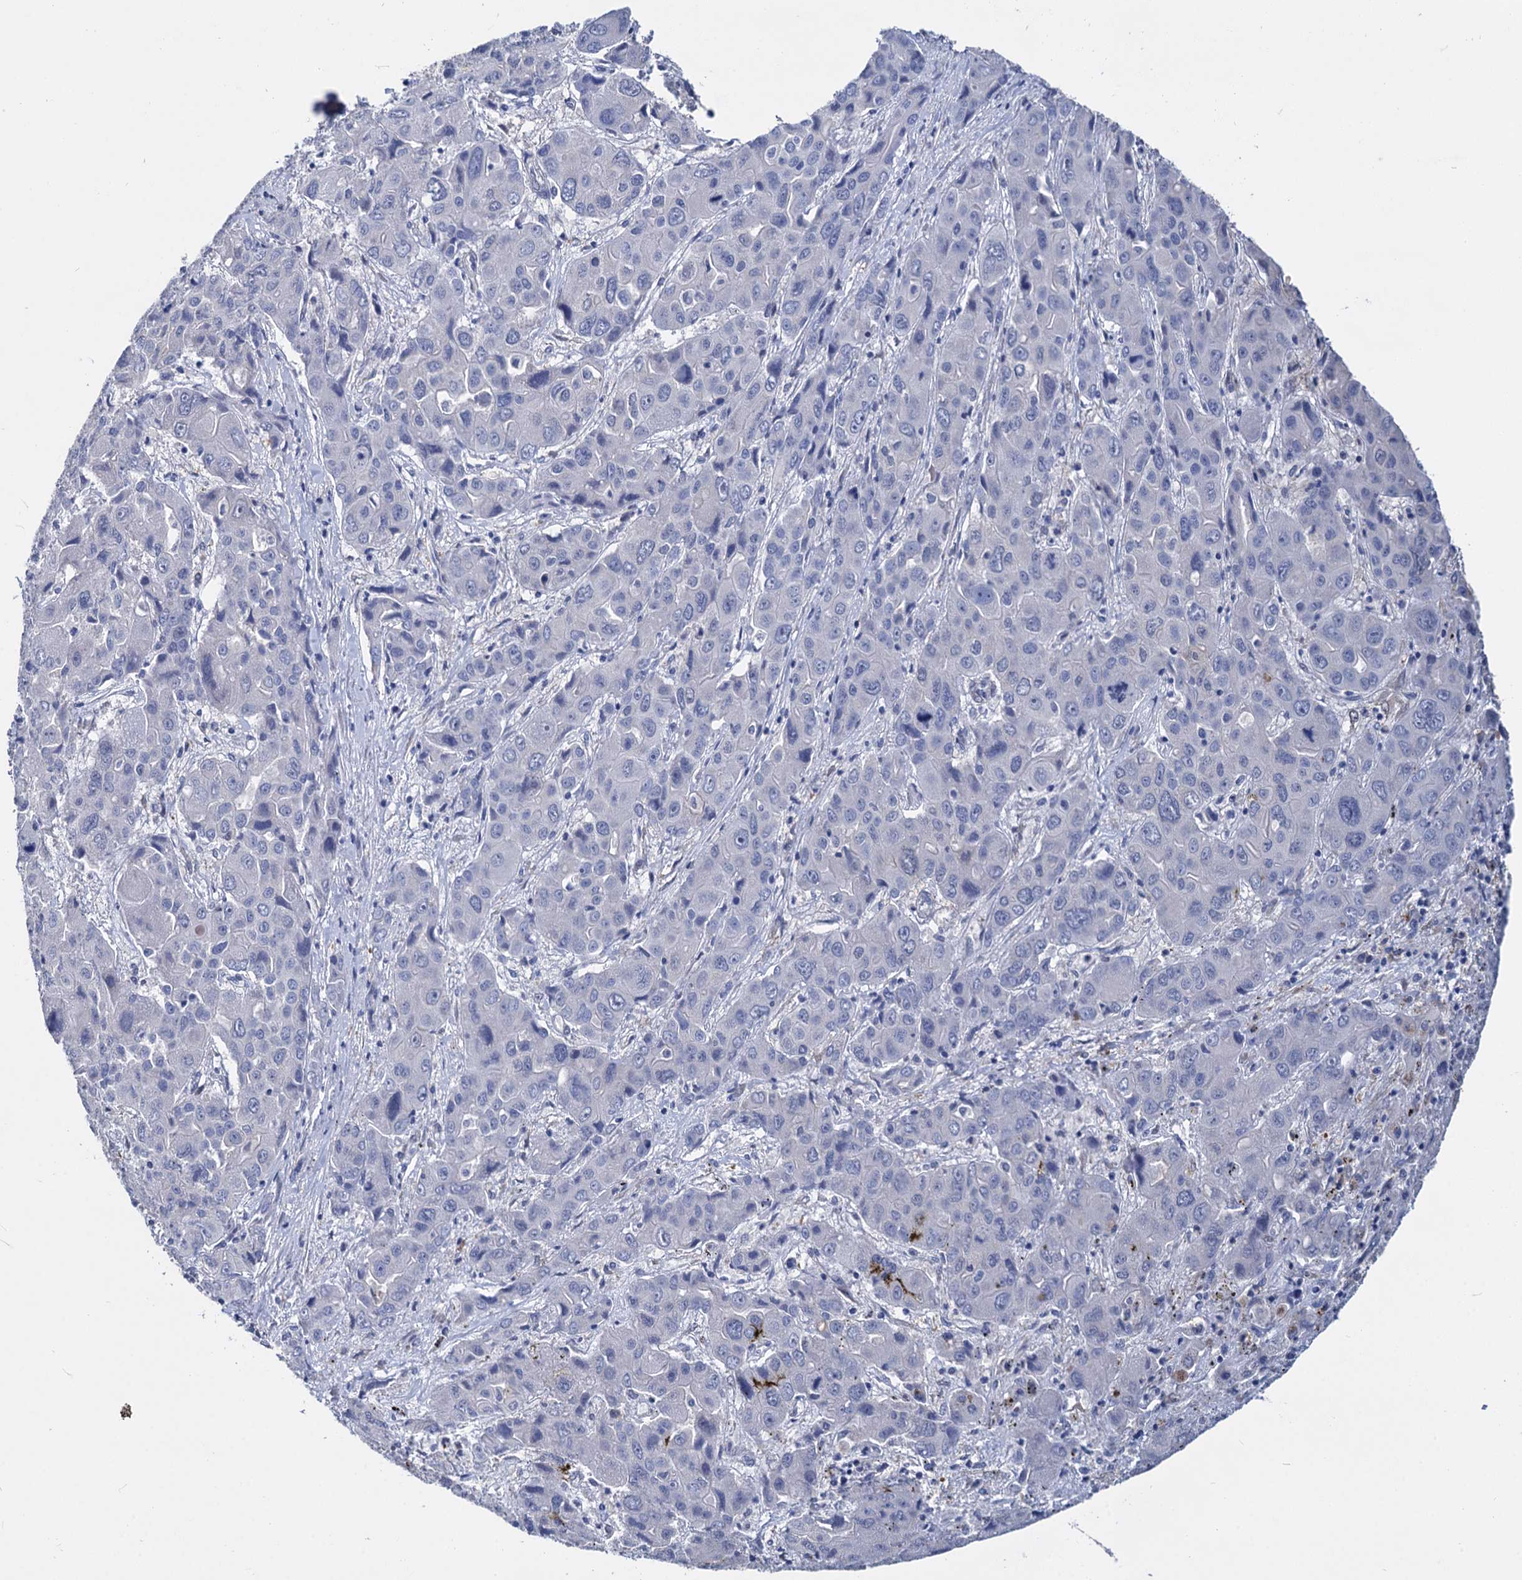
{"staining": {"intensity": "negative", "quantity": "none", "location": "none"}, "tissue": "liver cancer", "cell_type": "Tumor cells", "image_type": "cancer", "snomed": [{"axis": "morphology", "description": "Cholangiocarcinoma"}, {"axis": "topography", "description": "Liver"}], "caption": "There is no significant positivity in tumor cells of liver cancer (cholangiocarcinoma).", "gene": "GSTM3", "patient": {"sex": "male", "age": 67}}